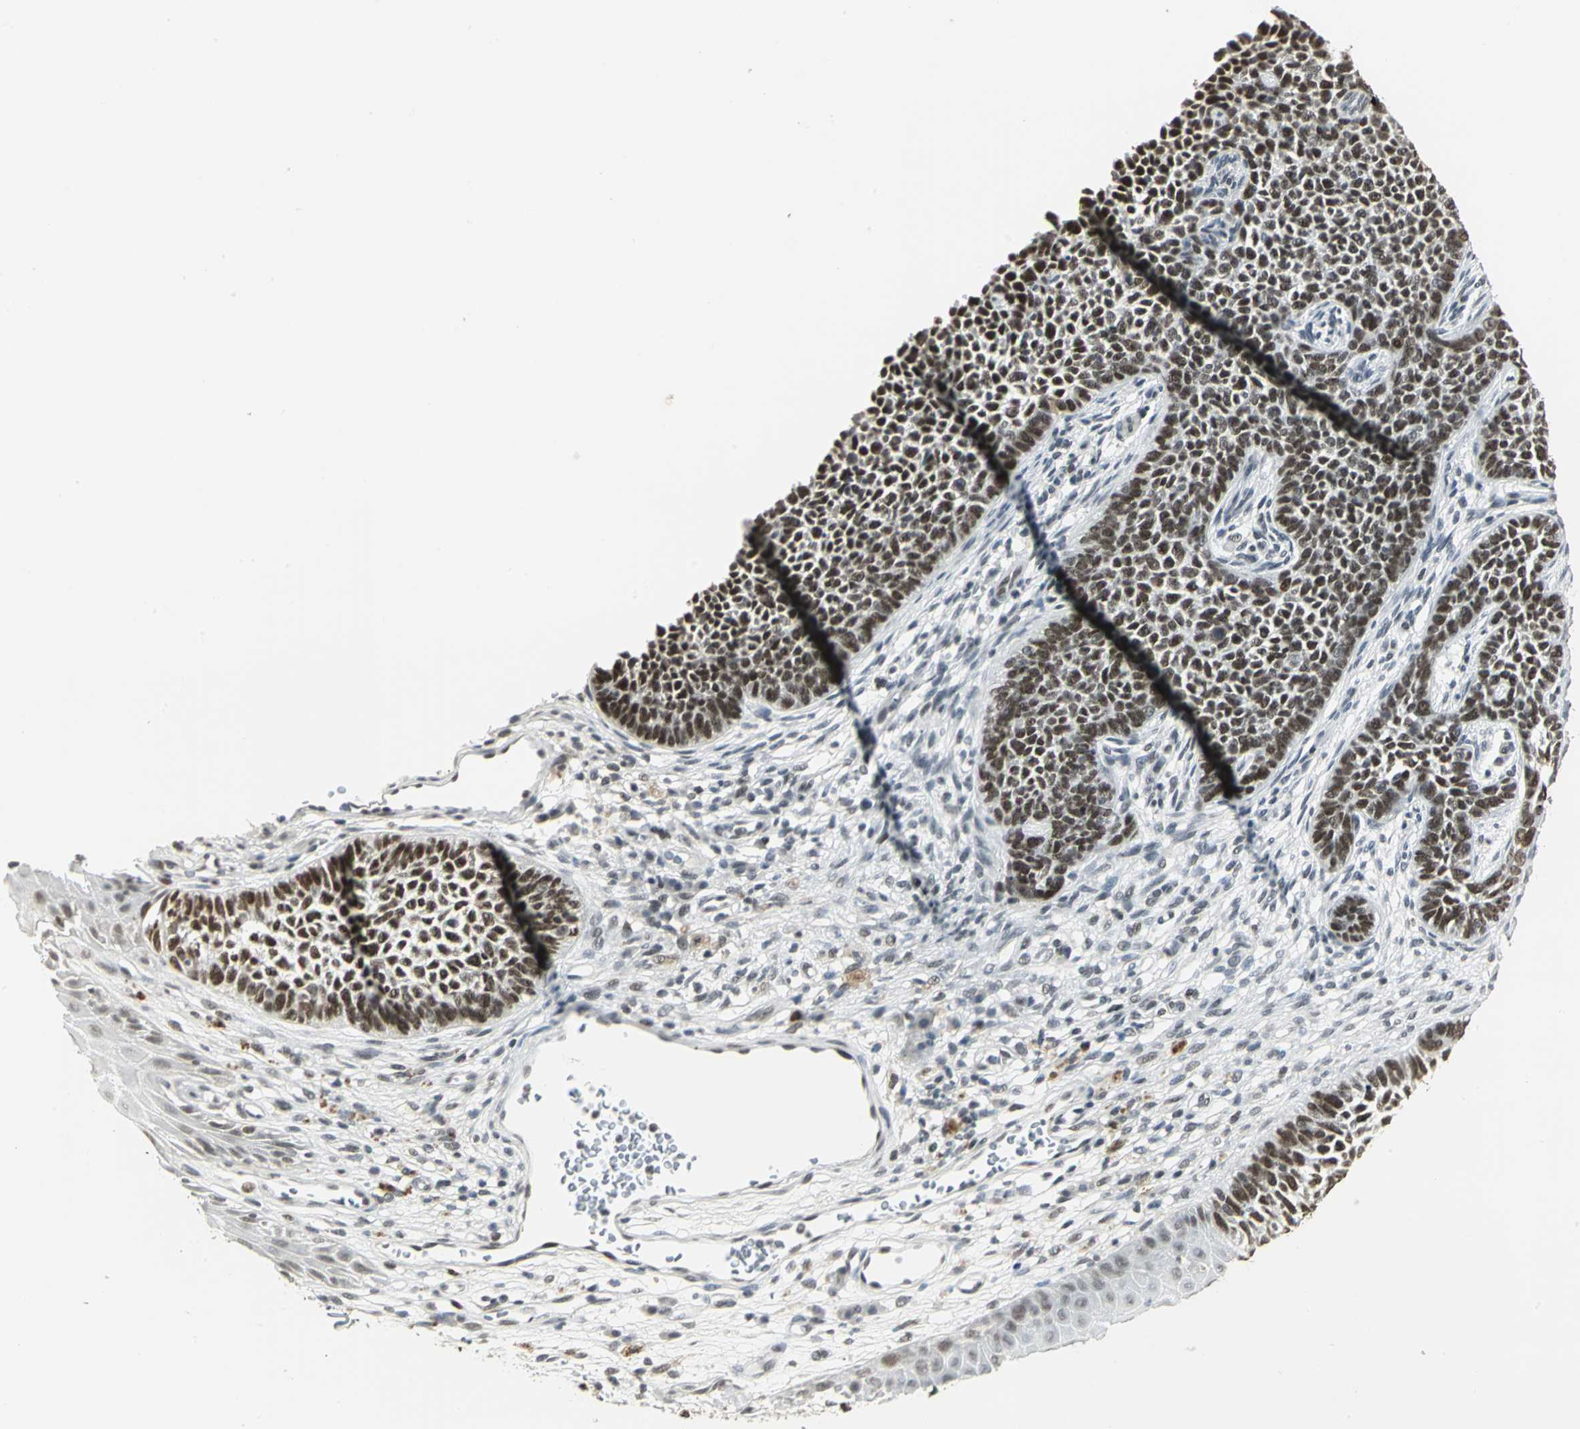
{"staining": {"intensity": "strong", "quantity": ">75%", "location": "nuclear"}, "tissue": "skin cancer", "cell_type": "Tumor cells", "image_type": "cancer", "snomed": [{"axis": "morphology", "description": "Basal cell carcinoma"}, {"axis": "topography", "description": "Skin"}], "caption": "Tumor cells show high levels of strong nuclear staining in approximately >75% of cells in human skin cancer.", "gene": "CBX3", "patient": {"sex": "female", "age": 84}}